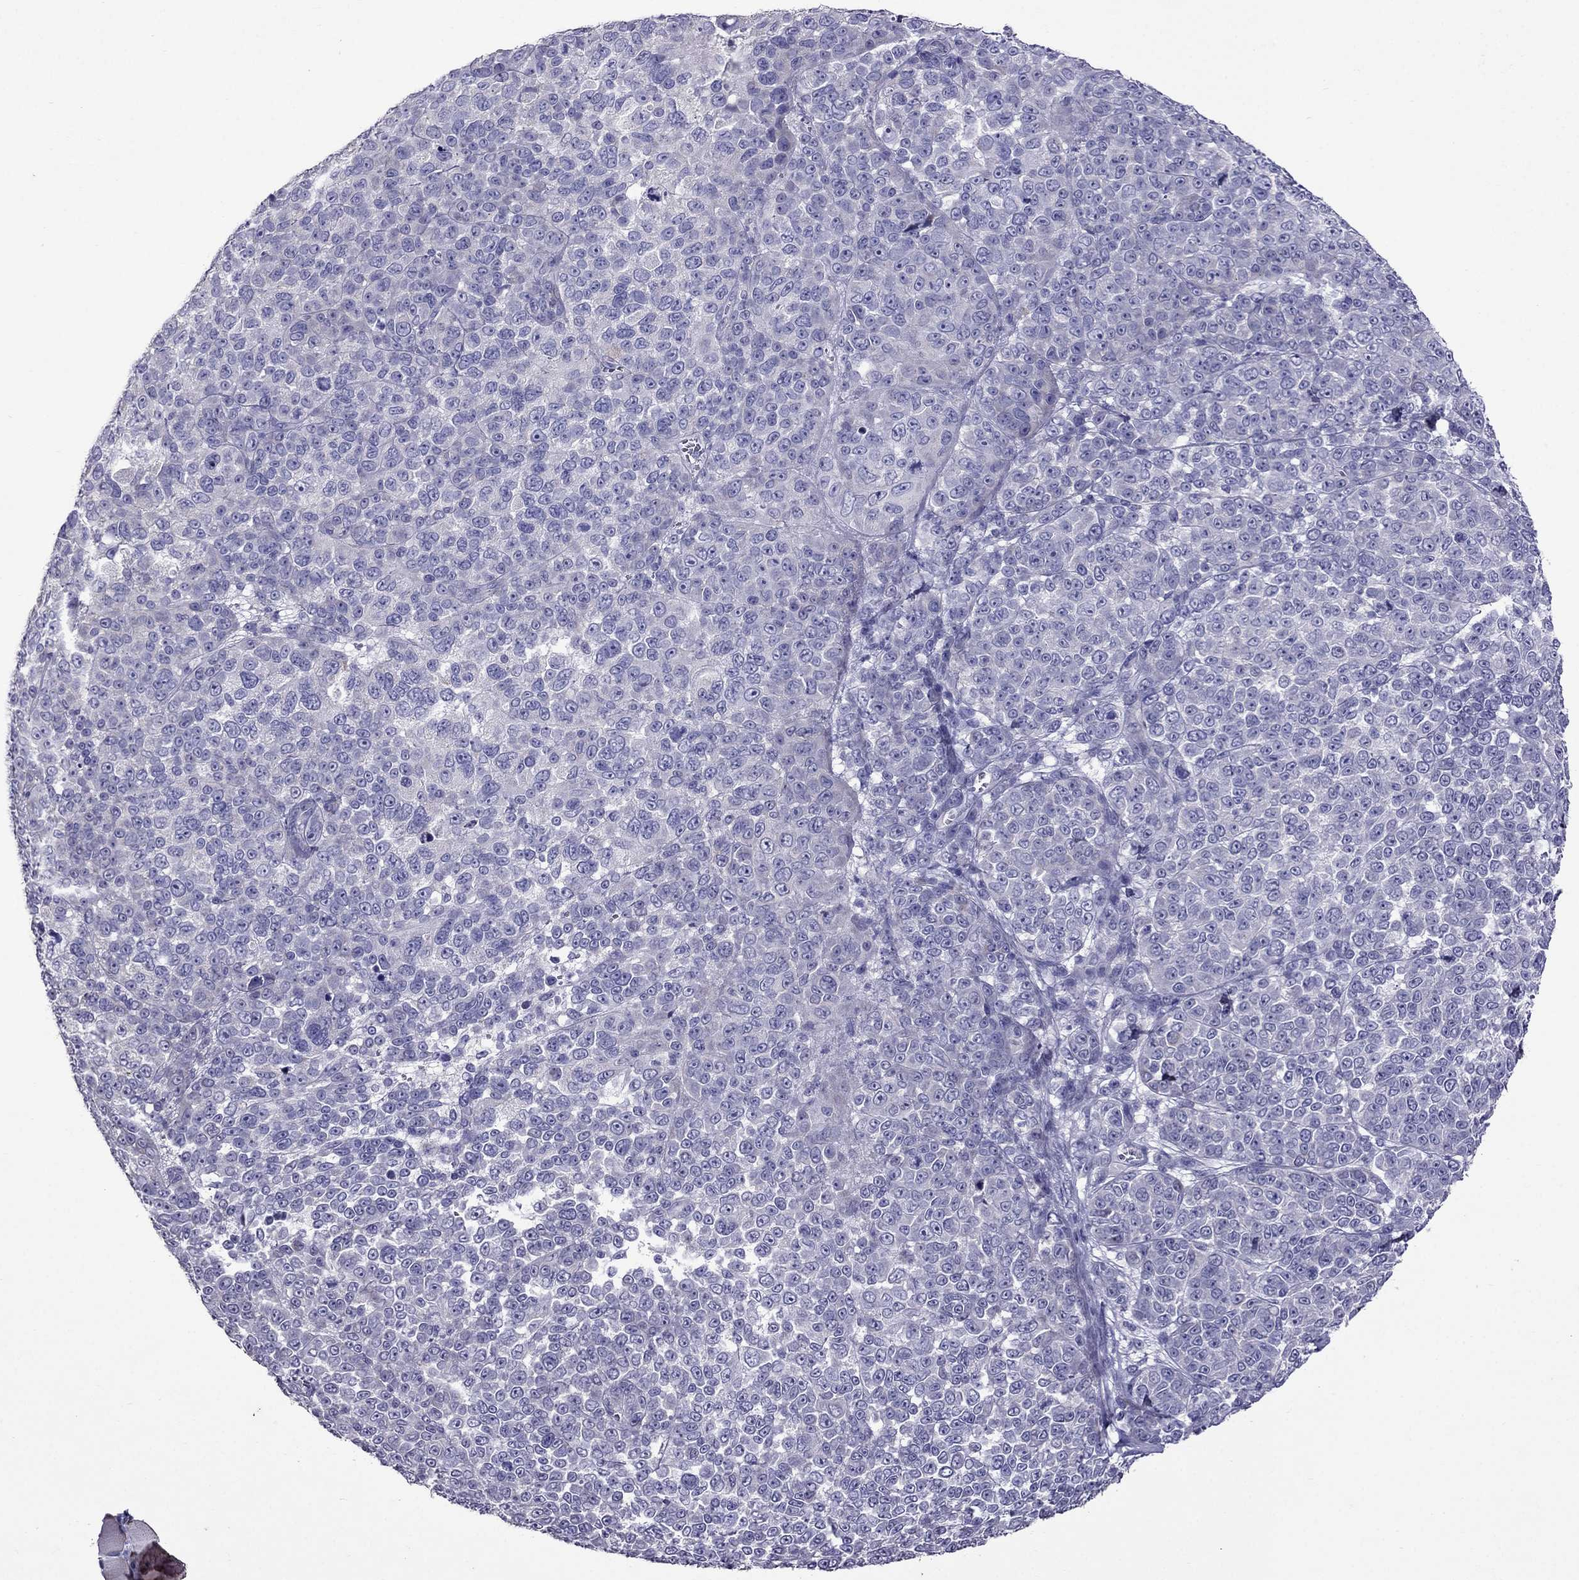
{"staining": {"intensity": "negative", "quantity": "none", "location": "none"}, "tissue": "melanoma", "cell_type": "Tumor cells", "image_type": "cancer", "snomed": [{"axis": "morphology", "description": "Malignant melanoma, NOS"}, {"axis": "topography", "description": "Skin"}], "caption": "The photomicrograph exhibits no staining of tumor cells in malignant melanoma. (IHC, brightfield microscopy, high magnification).", "gene": "OXCT2", "patient": {"sex": "female", "age": 95}}